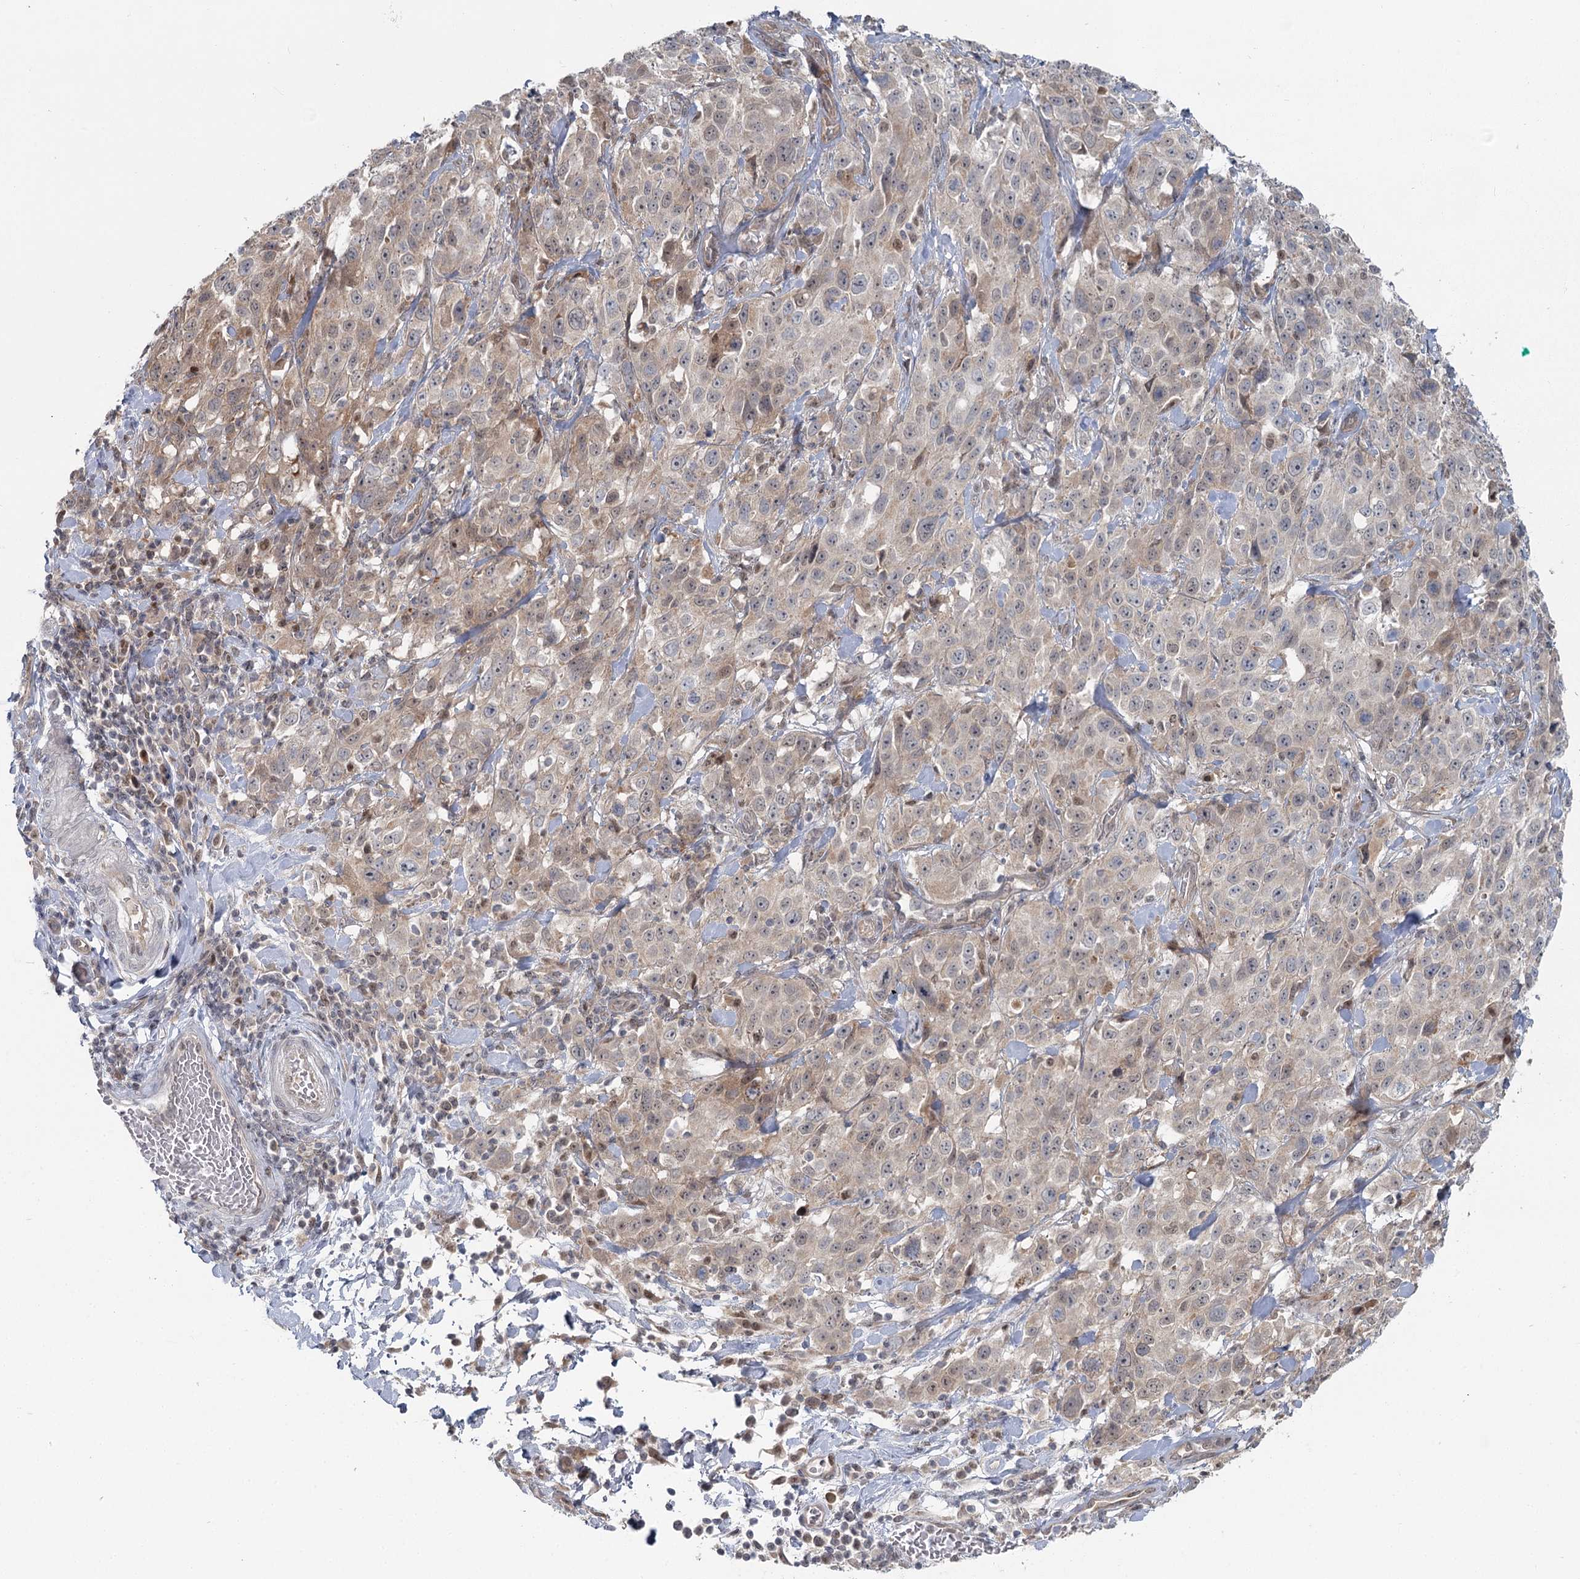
{"staining": {"intensity": "weak", "quantity": "<25%", "location": "nuclear"}, "tissue": "stomach cancer", "cell_type": "Tumor cells", "image_type": "cancer", "snomed": [{"axis": "morphology", "description": "Normal tissue, NOS"}, {"axis": "morphology", "description": "Adenocarcinoma, NOS"}, {"axis": "topography", "description": "Lymph node"}, {"axis": "topography", "description": "Stomach"}], "caption": "An immunohistochemistry (IHC) image of stomach adenocarcinoma is shown. There is no staining in tumor cells of stomach adenocarcinoma.", "gene": "THNSL1", "patient": {"sex": "male", "age": 48}}